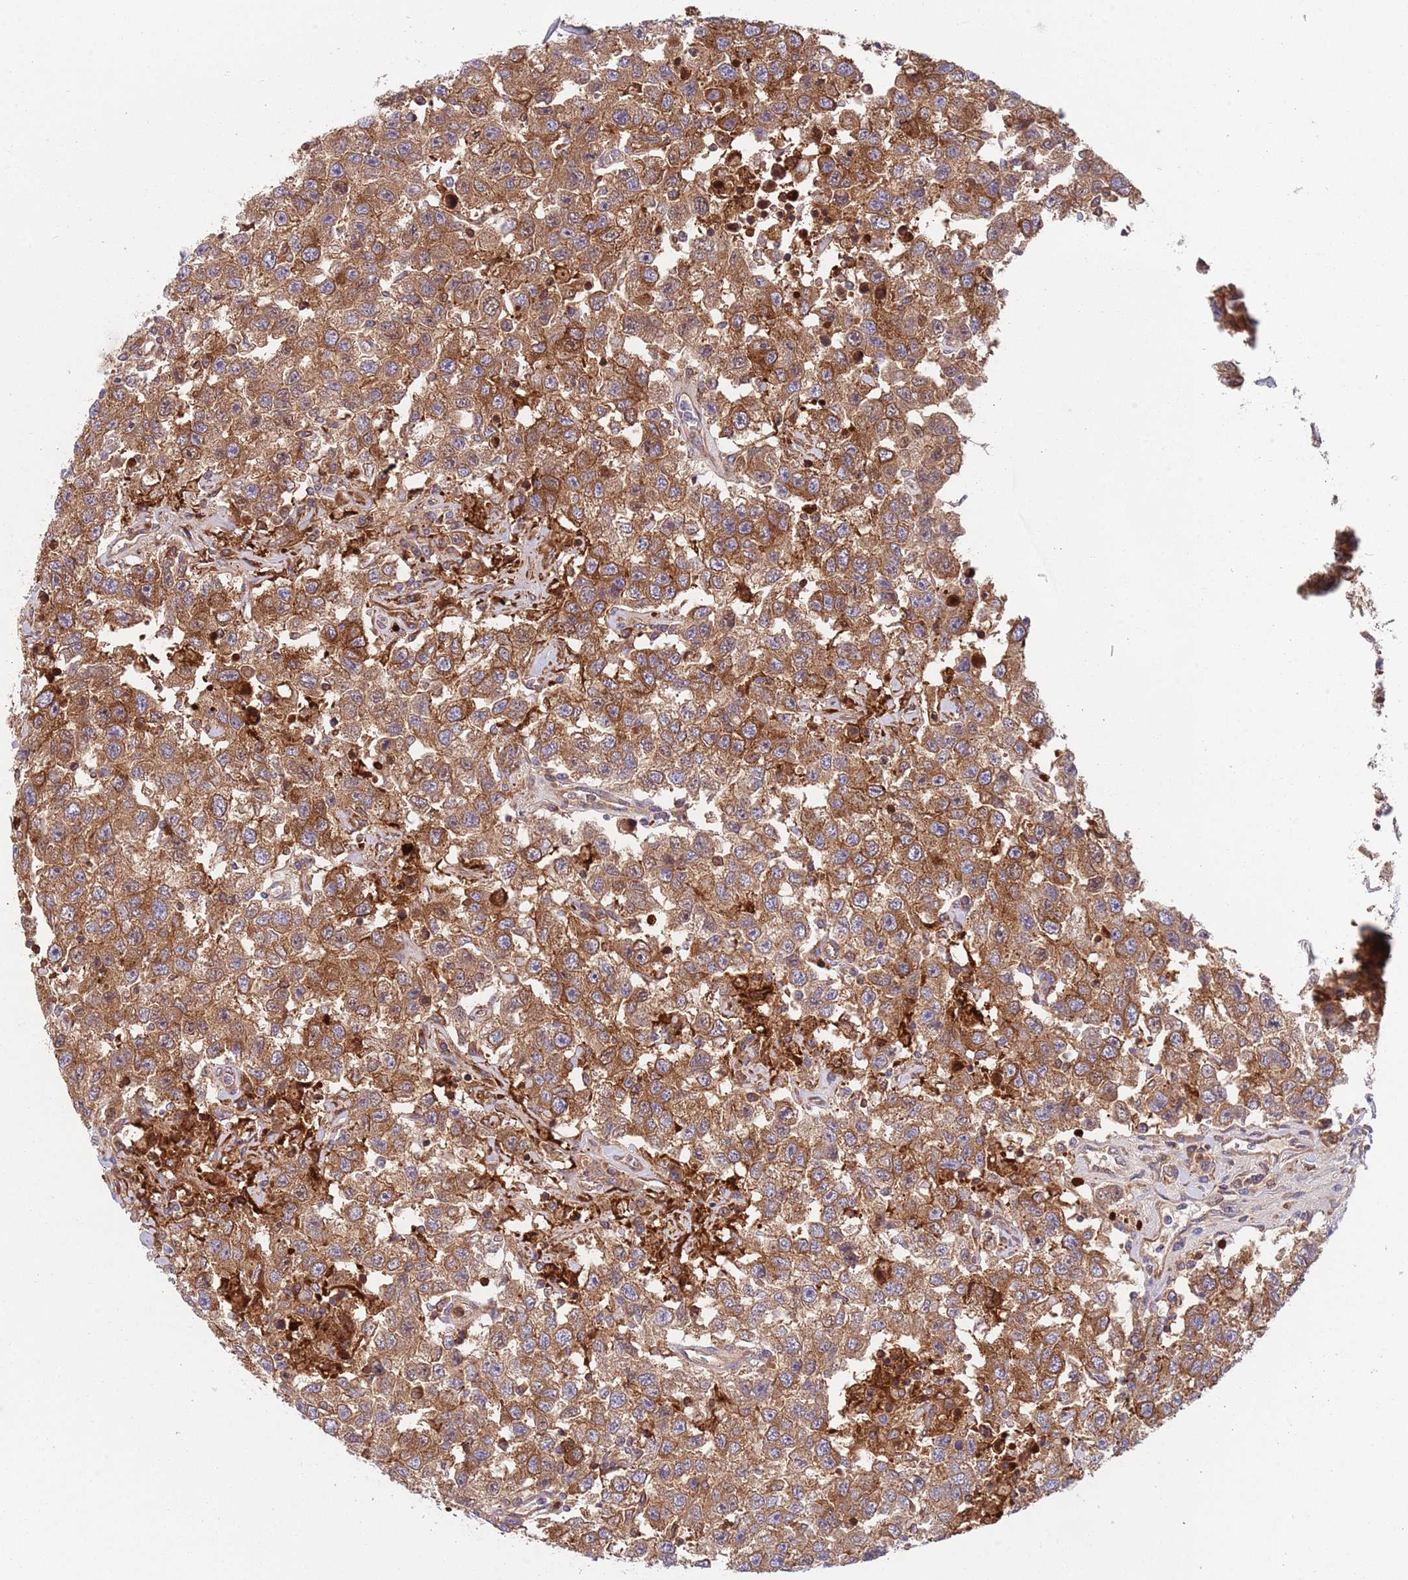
{"staining": {"intensity": "moderate", "quantity": ">75%", "location": "cytoplasmic/membranous"}, "tissue": "testis cancer", "cell_type": "Tumor cells", "image_type": "cancer", "snomed": [{"axis": "morphology", "description": "Seminoma, NOS"}, {"axis": "topography", "description": "Testis"}], "caption": "Protein analysis of testis seminoma tissue displays moderate cytoplasmic/membranous expression in approximately >75% of tumor cells. (DAB IHC with brightfield microscopy, high magnification).", "gene": "ZMYM5", "patient": {"sex": "male", "age": 41}}